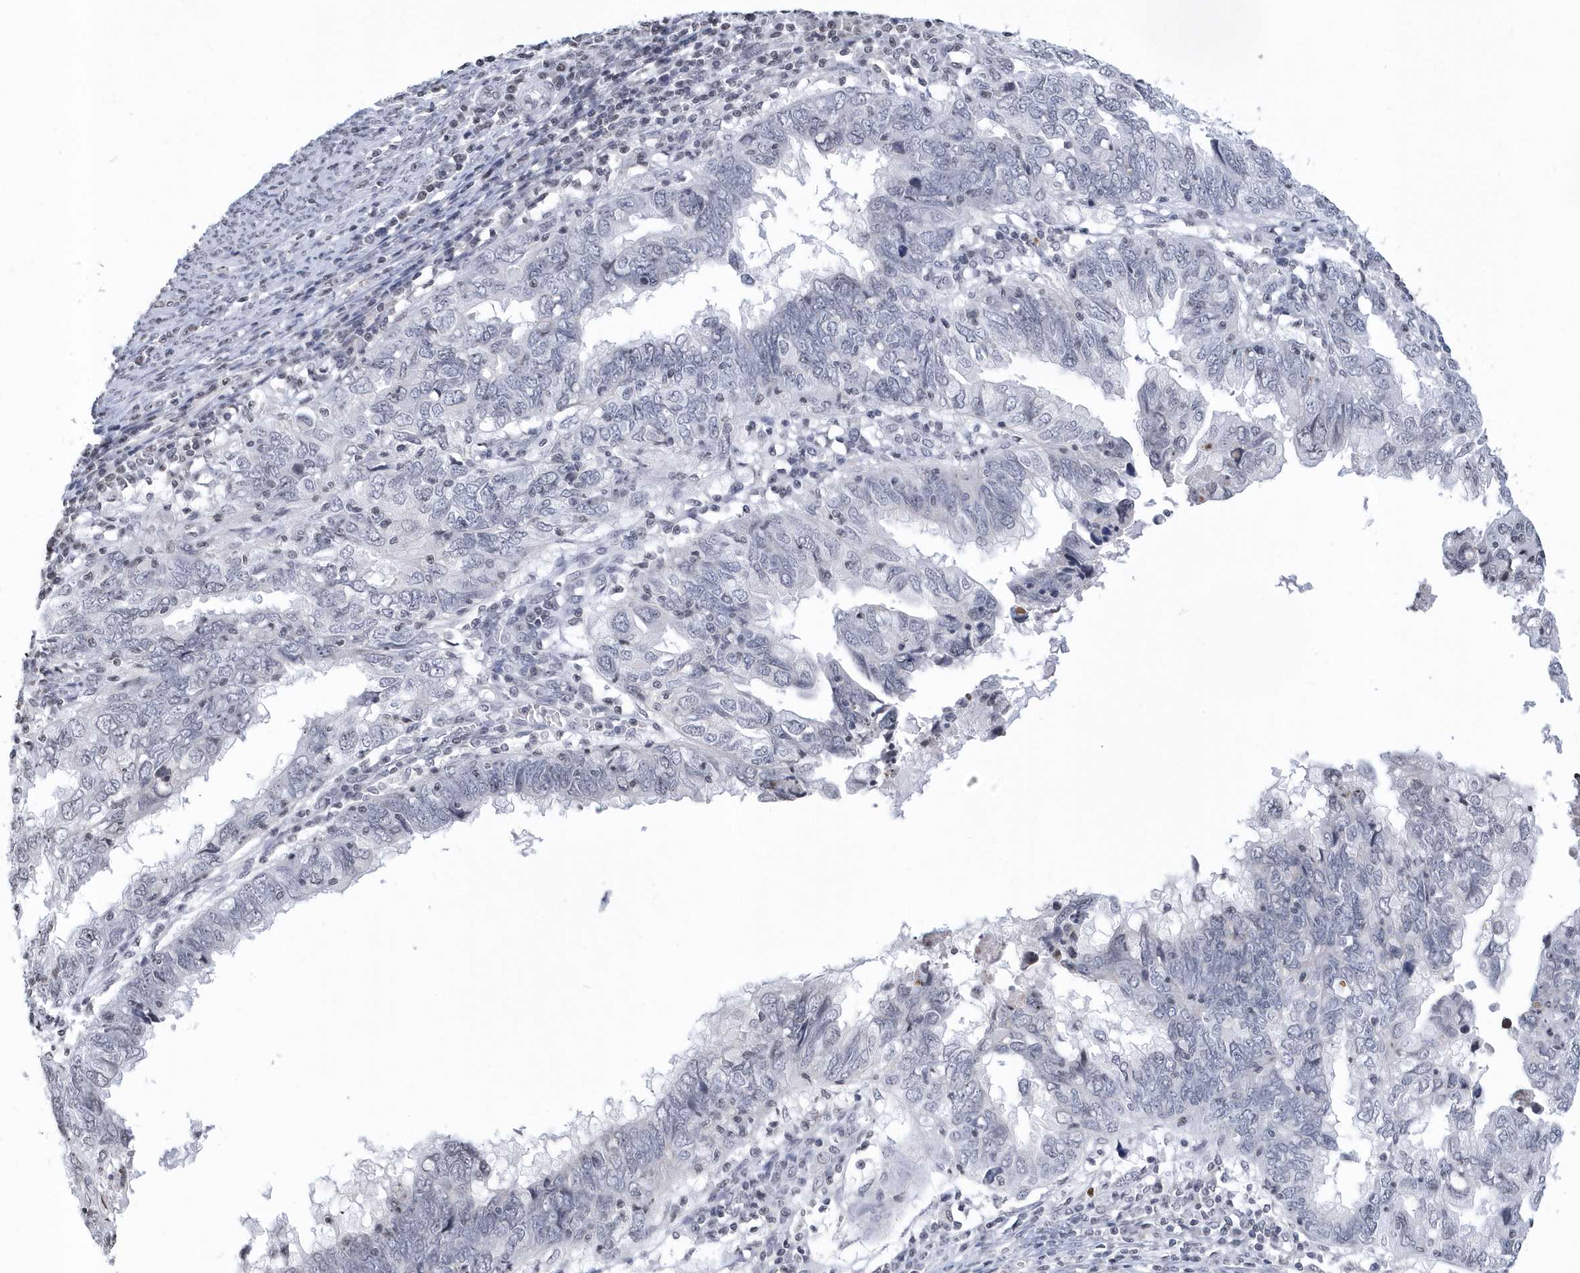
{"staining": {"intensity": "negative", "quantity": "none", "location": "none"}, "tissue": "endometrial cancer", "cell_type": "Tumor cells", "image_type": "cancer", "snomed": [{"axis": "morphology", "description": "Adenocarcinoma, NOS"}, {"axis": "topography", "description": "Uterus"}], "caption": "This is a micrograph of immunohistochemistry (IHC) staining of endometrial cancer, which shows no positivity in tumor cells. (DAB (3,3'-diaminobenzidine) immunohistochemistry, high magnification).", "gene": "VWA5B2", "patient": {"sex": "female", "age": 77}}